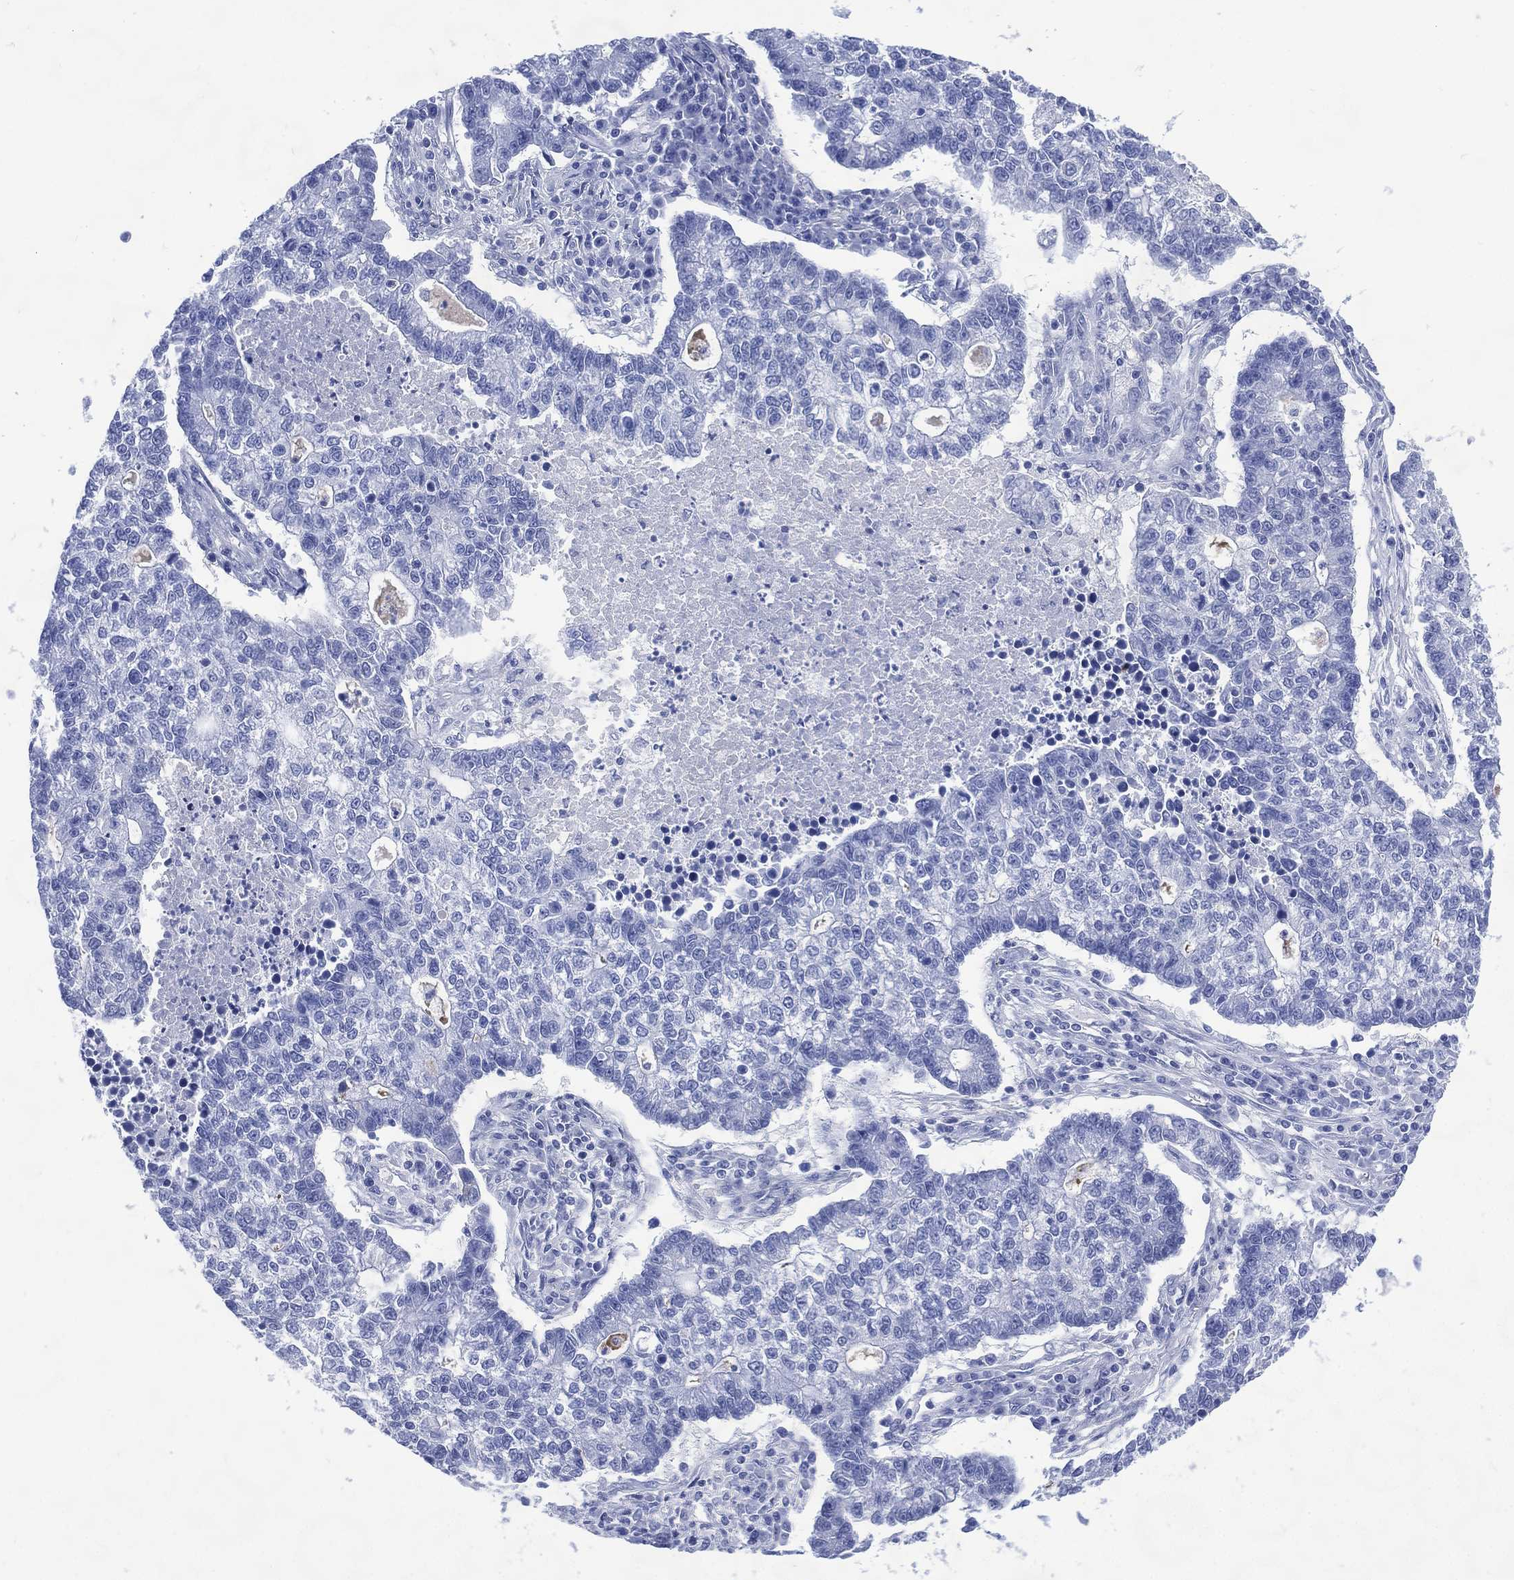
{"staining": {"intensity": "negative", "quantity": "none", "location": "none"}, "tissue": "lung cancer", "cell_type": "Tumor cells", "image_type": "cancer", "snomed": [{"axis": "morphology", "description": "Adenocarcinoma, NOS"}, {"axis": "topography", "description": "Lung"}], "caption": "This histopathology image is of lung adenocarcinoma stained with immunohistochemistry (IHC) to label a protein in brown with the nuclei are counter-stained blue. There is no expression in tumor cells.", "gene": "SHCBP1L", "patient": {"sex": "male", "age": 57}}